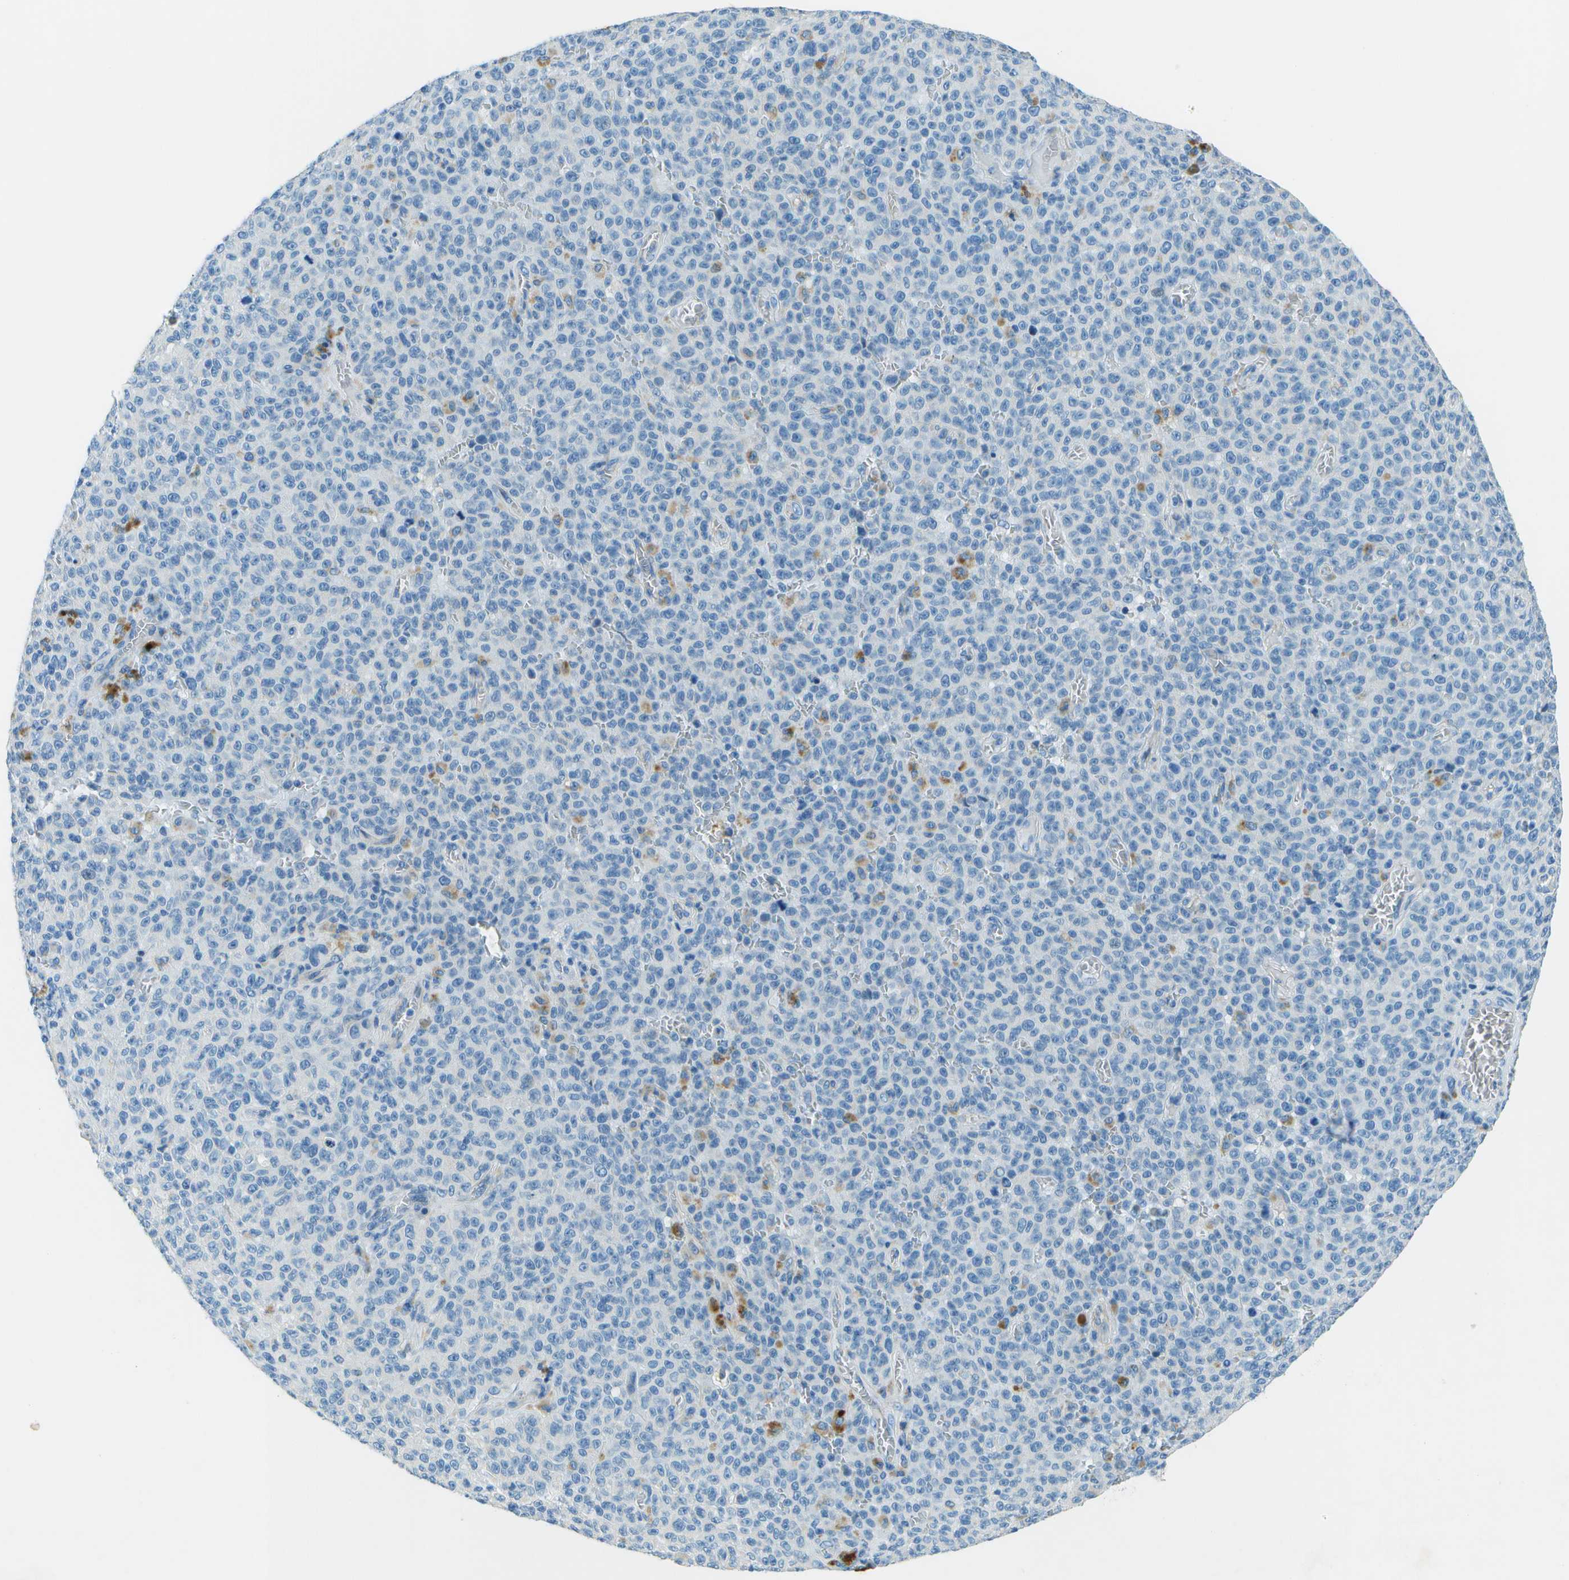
{"staining": {"intensity": "negative", "quantity": "none", "location": "none"}, "tissue": "melanoma", "cell_type": "Tumor cells", "image_type": "cancer", "snomed": [{"axis": "morphology", "description": "Malignant melanoma, NOS"}, {"axis": "topography", "description": "Skin"}], "caption": "This is an immunohistochemistry image of melanoma. There is no positivity in tumor cells.", "gene": "SLC16A10", "patient": {"sex": "female", "age": 82}}